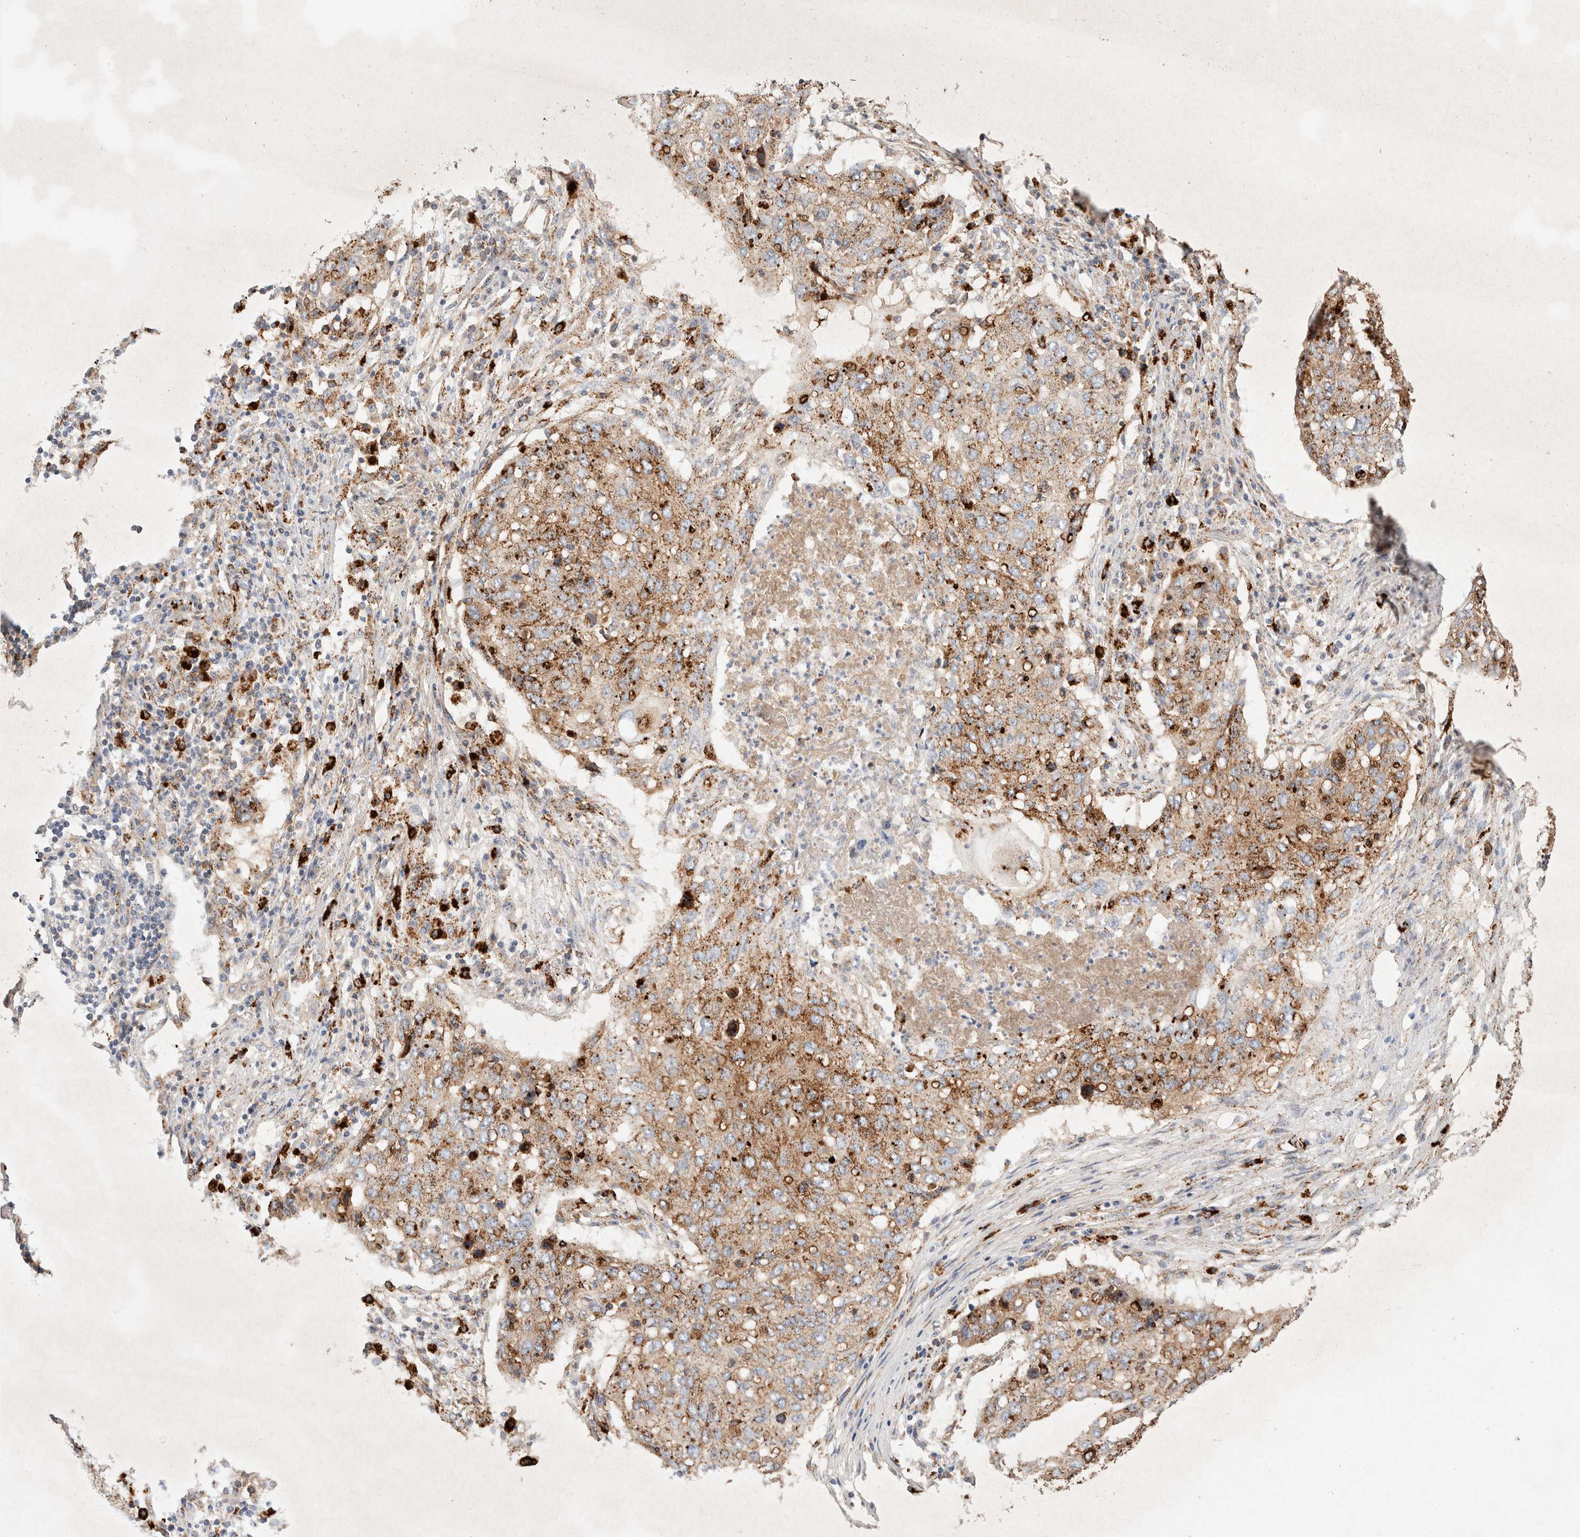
{"staining": {"intensity": "moderate", "quantity": ">75%", "location": "cytoplasmic/membranous"}, "tissue": "lung cancer", "cell_type": "Tumor cells", "image_type": "cancer", "snomed": [{"axis": "morphology", "description": "Squamous cell carcinoma, NOS"}, {"axis": "topography", "description": "Lung"}], "caption": "A brown stain labels moderate cytoplasmic/membranous expression of a protein in lung squamous cell carcinoma tumor cells. The staining was performed using DAB, with brown indicating positive protein expression. Nuclei are stained blue with hematoxylin.", "gene": "RABEPK", "patient": {"sex": "female", "age": 63}}